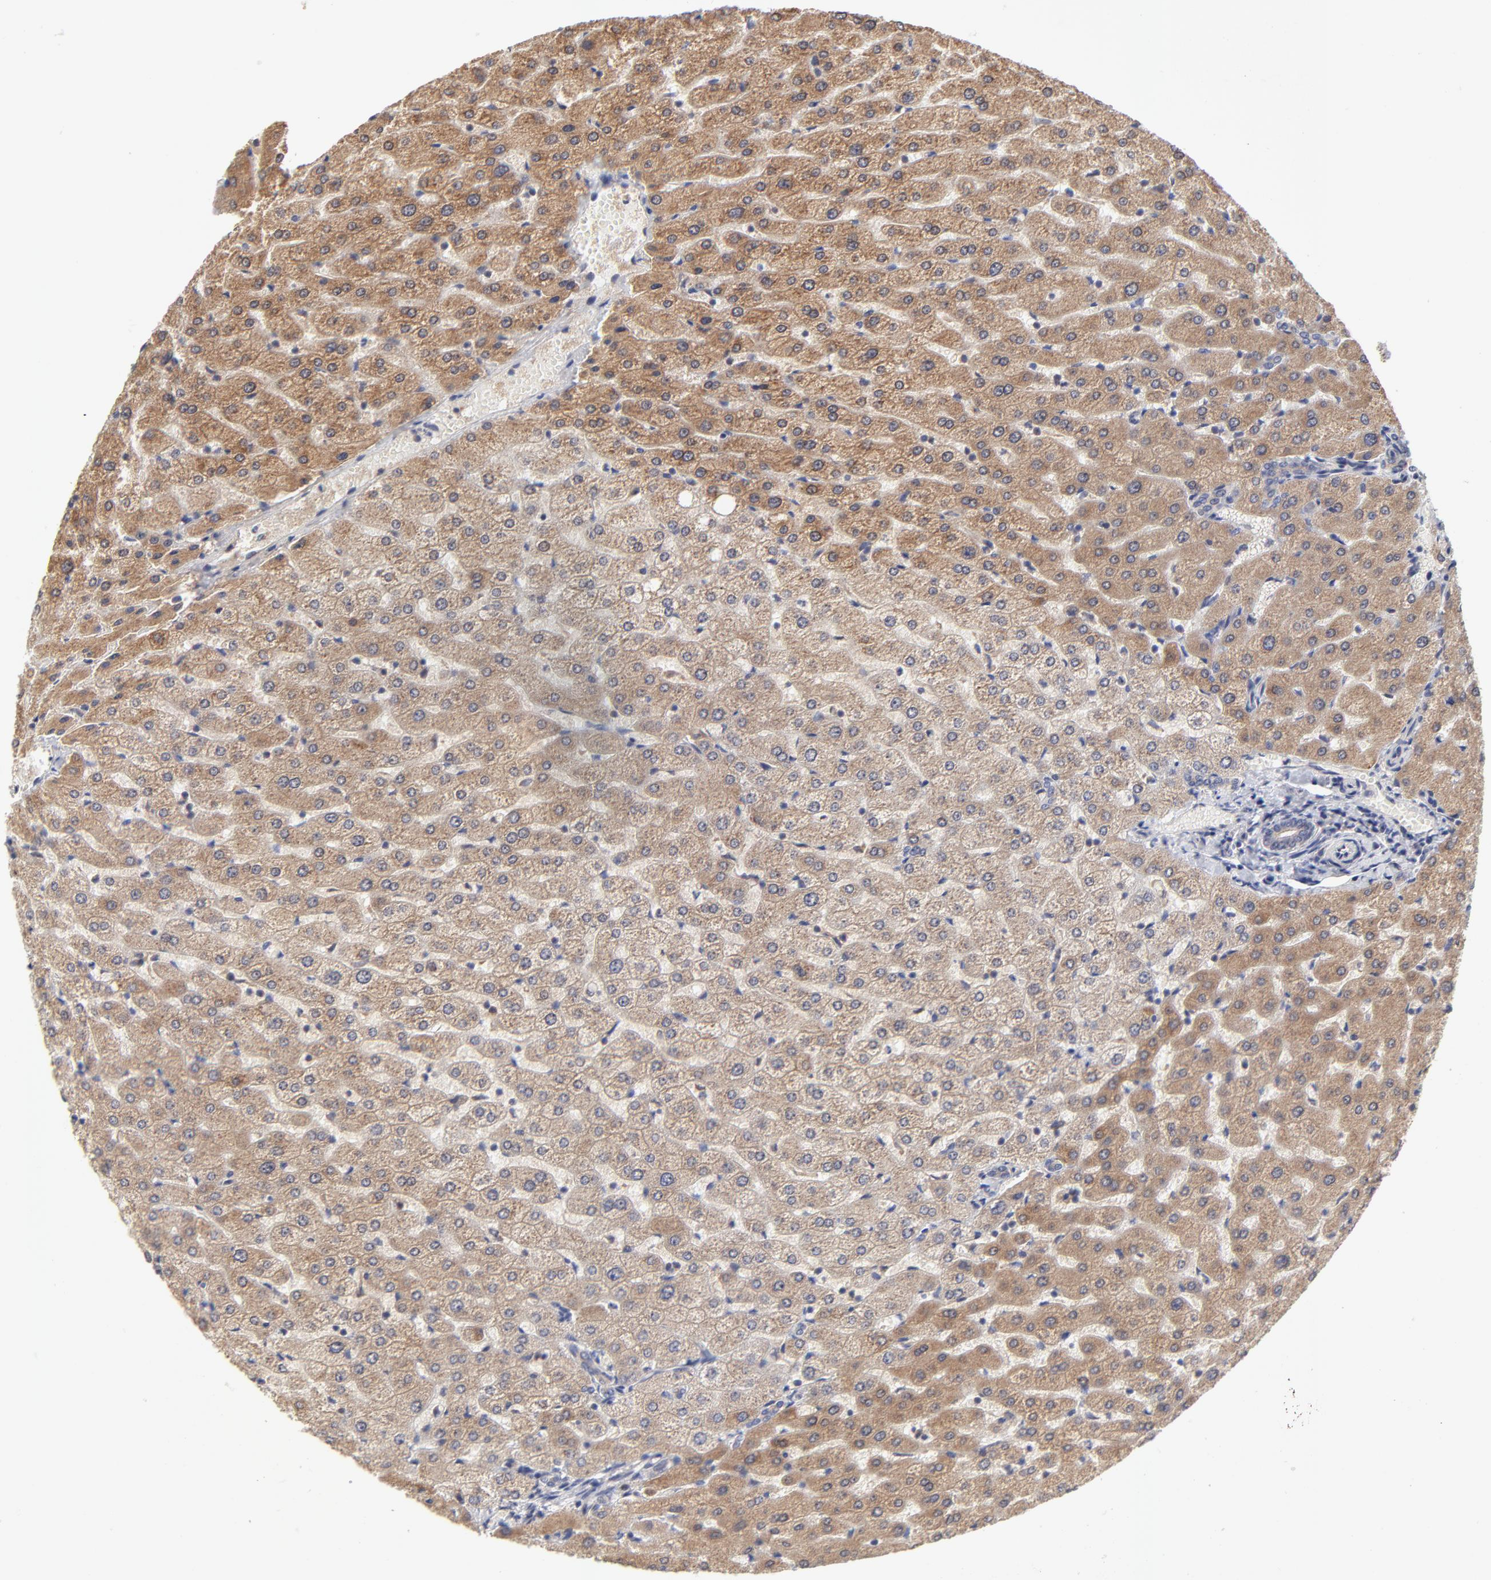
{"staining": {"intensity": "moderate", "quantity": ">75%", "location": "cytoplasmic/membranous"}, "tissue": "liver", "cell_type": "Cholangiocytes", "image_type": "normal", "snomed": [{"axis": "morphology", "description": "Normal tissue, NOS"}, {"axis": "morphology", "description": "Fibrosis, NOS"}, {"axis": "topography", "description": "Liver"}], "caption": "An image of liver stained for a protein shows moderate cytoplasmic/membranous brown staining in cholangiocytes.", "gene": "ZNF157", "patient": {"sex": "female", "age": 29}}